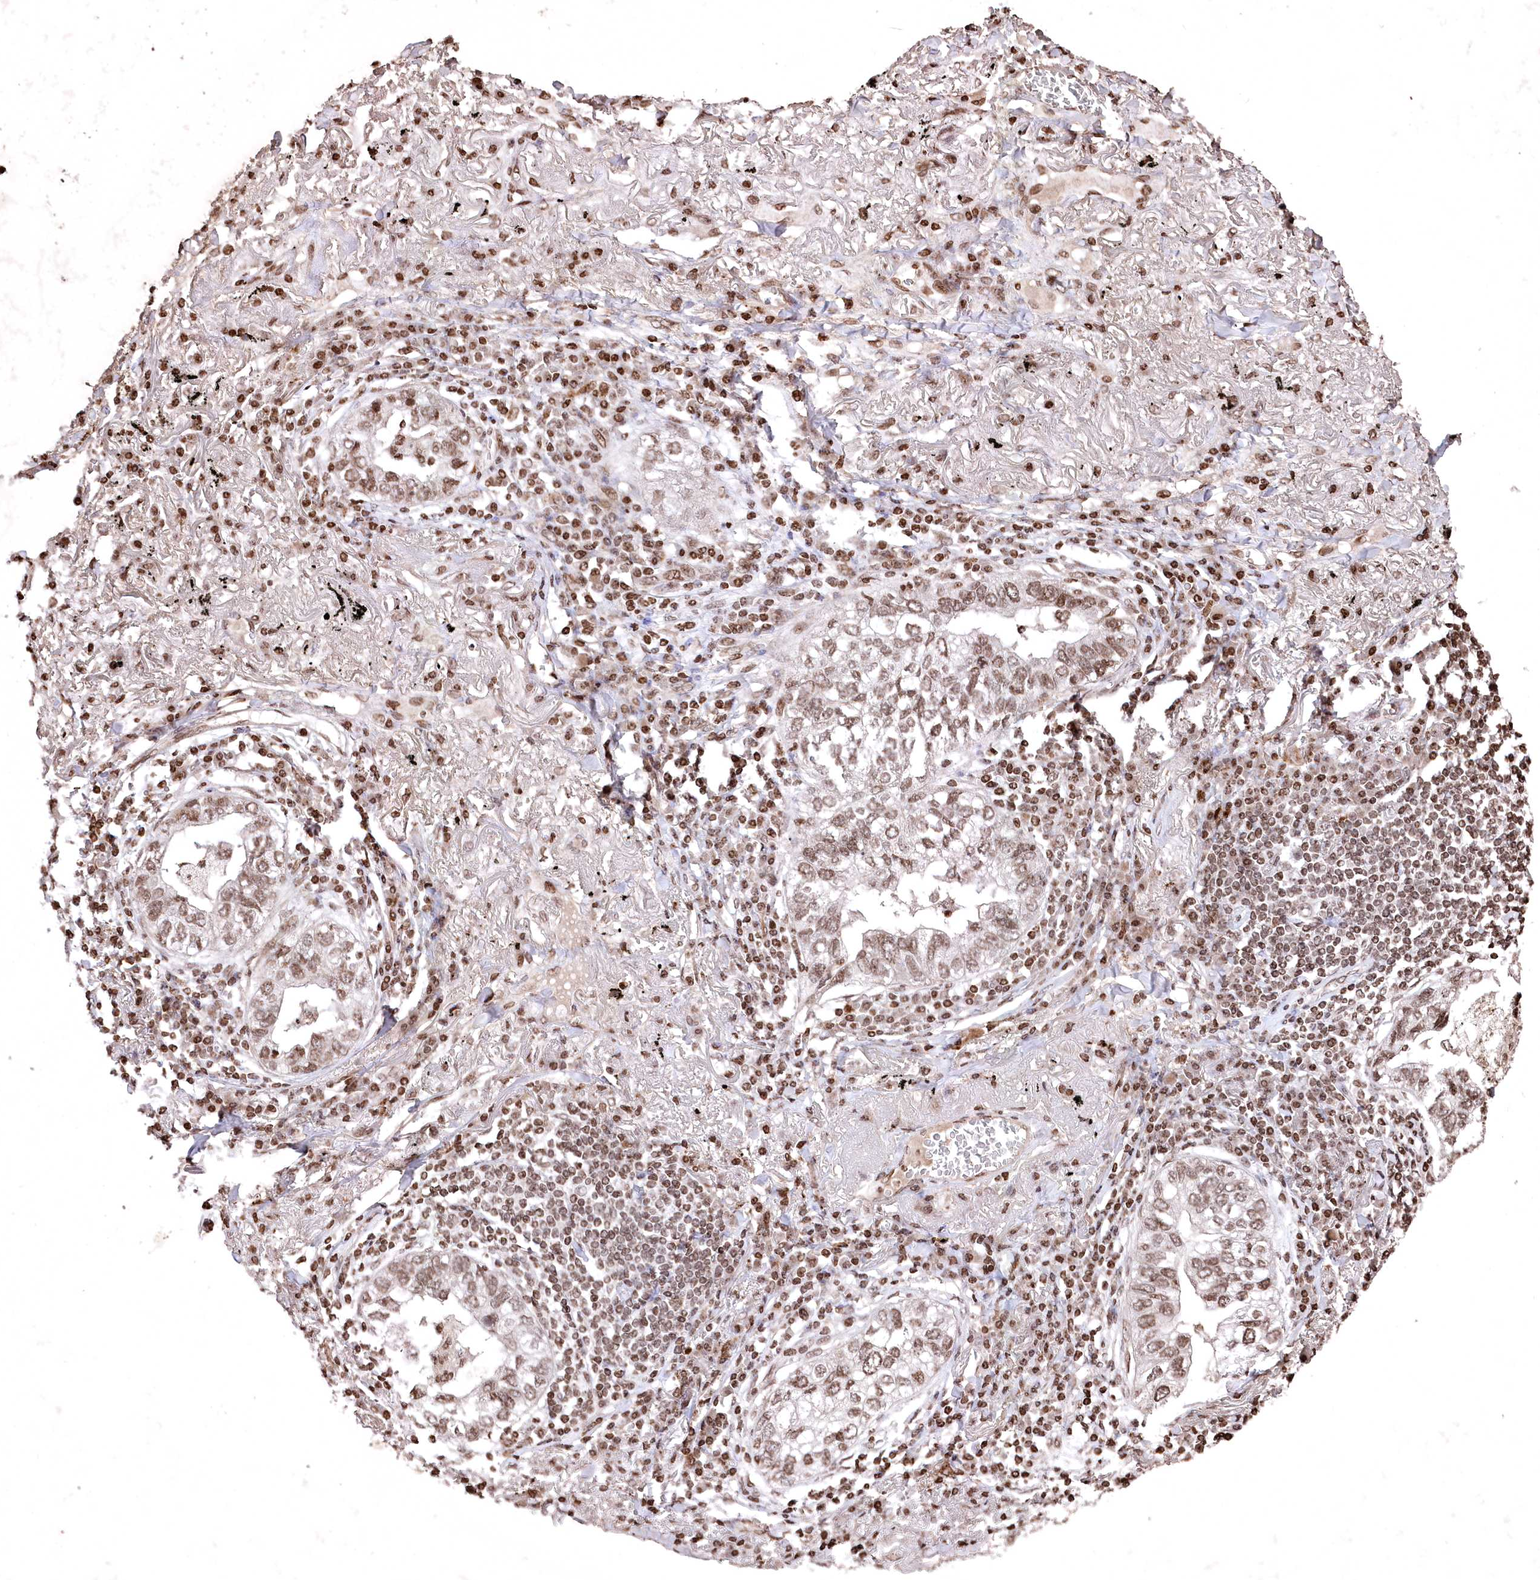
{"staining": {"intensity": "moderate", "quantity": ">75%", "location": "nuclear"}, "tissue": "lung cancer", "cell_type": "Tumor cells", "image_type": "cancer", "snomed": [{"axis": "morphology", "description": "Adenocarcinoma, NOS"}, {"axis": "topography", "description": "Lung"}], "caption": "Protein expression analysis of human lung cancer (adenocarcinoma) reveals moderate nuclear staining in approximately >75% of tumor cells.", "gene": "CCSER2", "patient": {"sex": "male", "age": 65}}